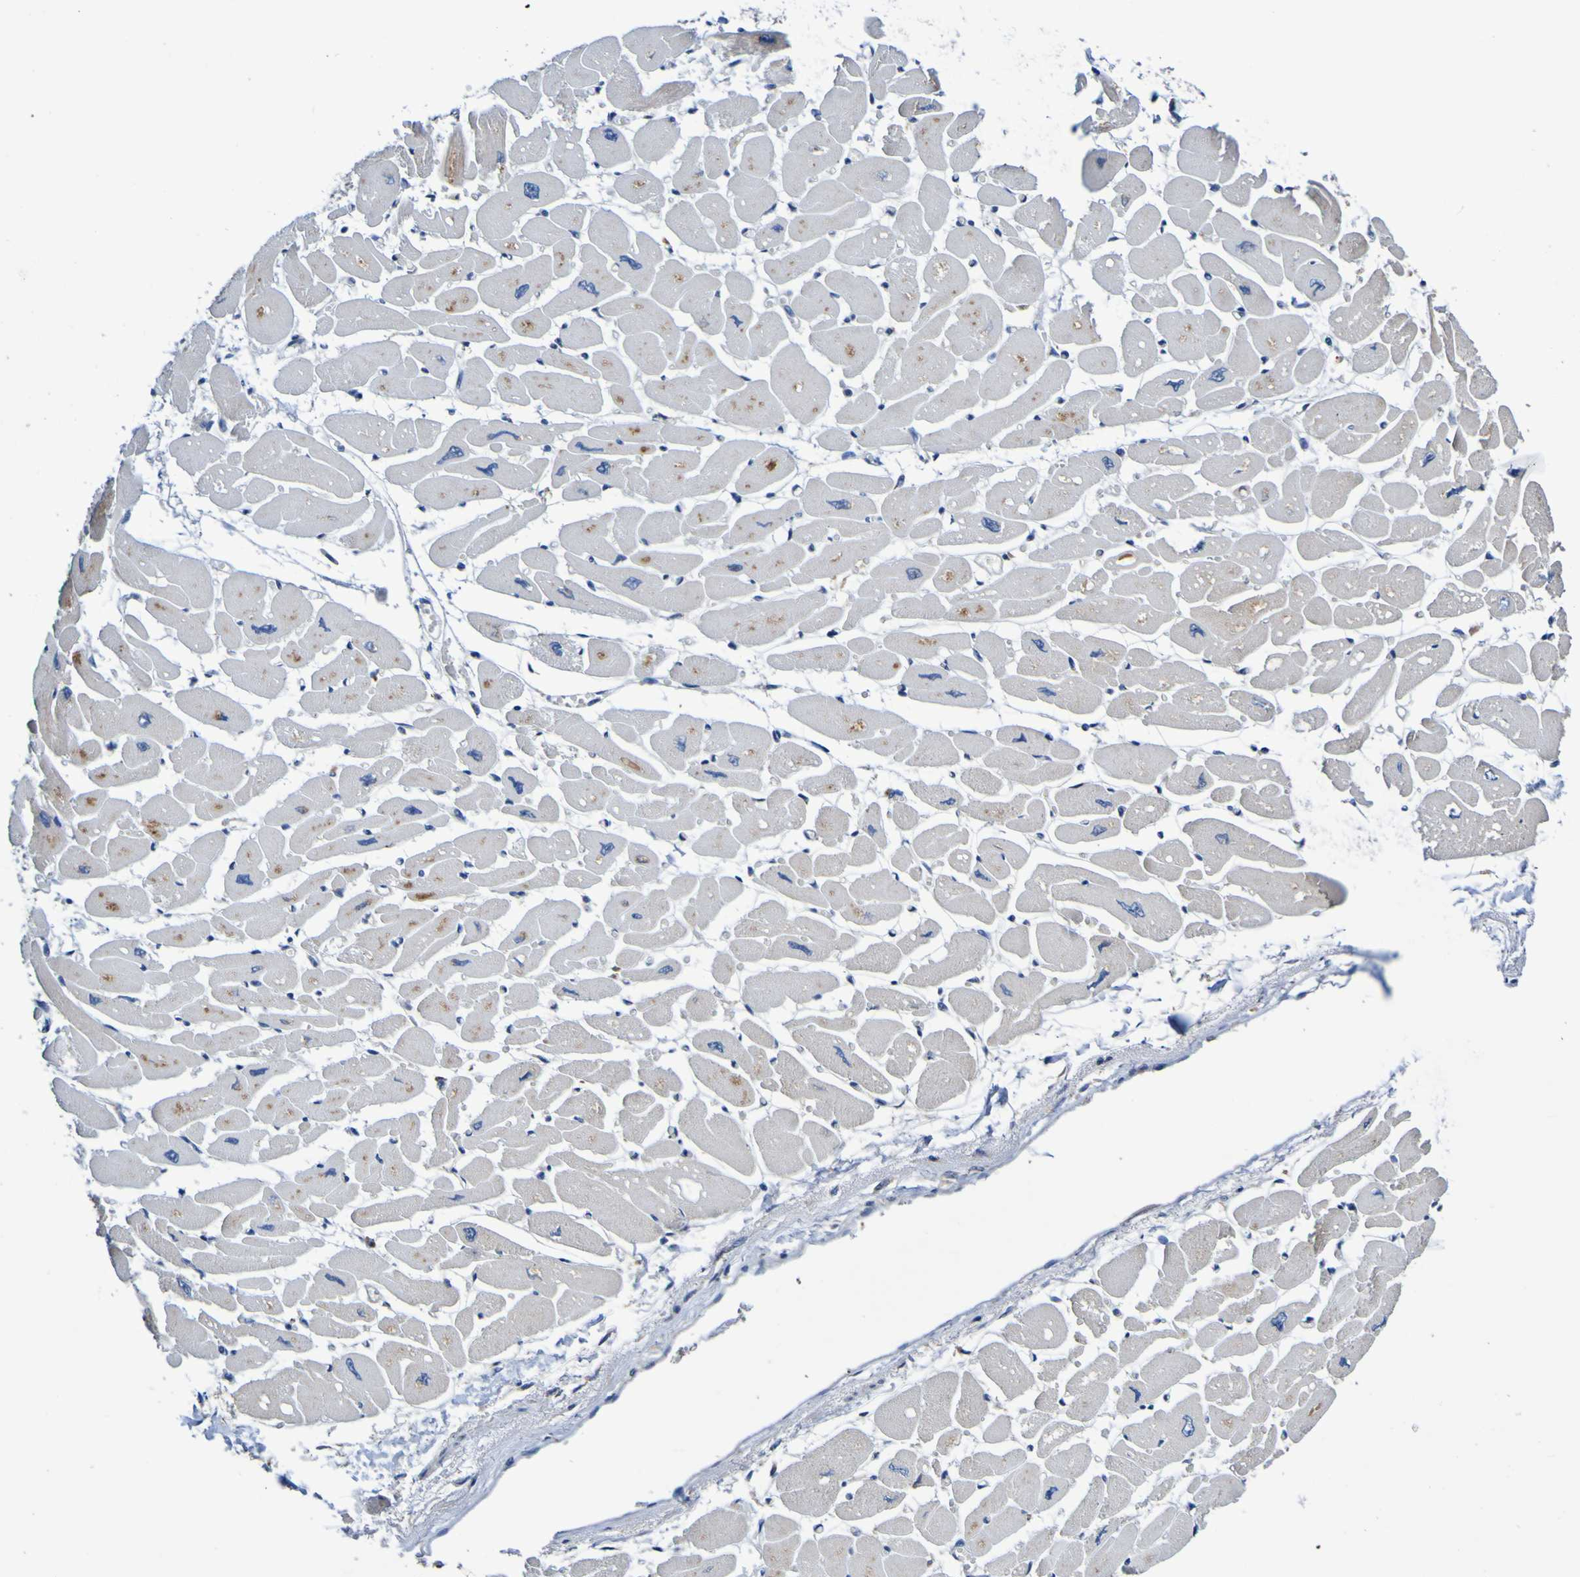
{"staining": {"intensity": "weak", "quantity": ">75%", "location": "cytoplasmic/membranous"}, "tissue": "heart muscle", "cell_type": "Cardiomyocytes", "image_type": "normal", "snomed": [{"axis": "morphology", "description": "Normal tissue, NOS"}, {"axis": "topography", "description": "Heart"}], "caption": "Immunohistochemical staining of normal human heart muscle reveals >75% levels of weak cytoplasmic/membranous protein positivity in about >75% of cardiomyocytes. (Brightfield microscopy of DAB IHC at high magnification).", "gene": "METAP2", "patient": {"sex": "female", "age": 54}}